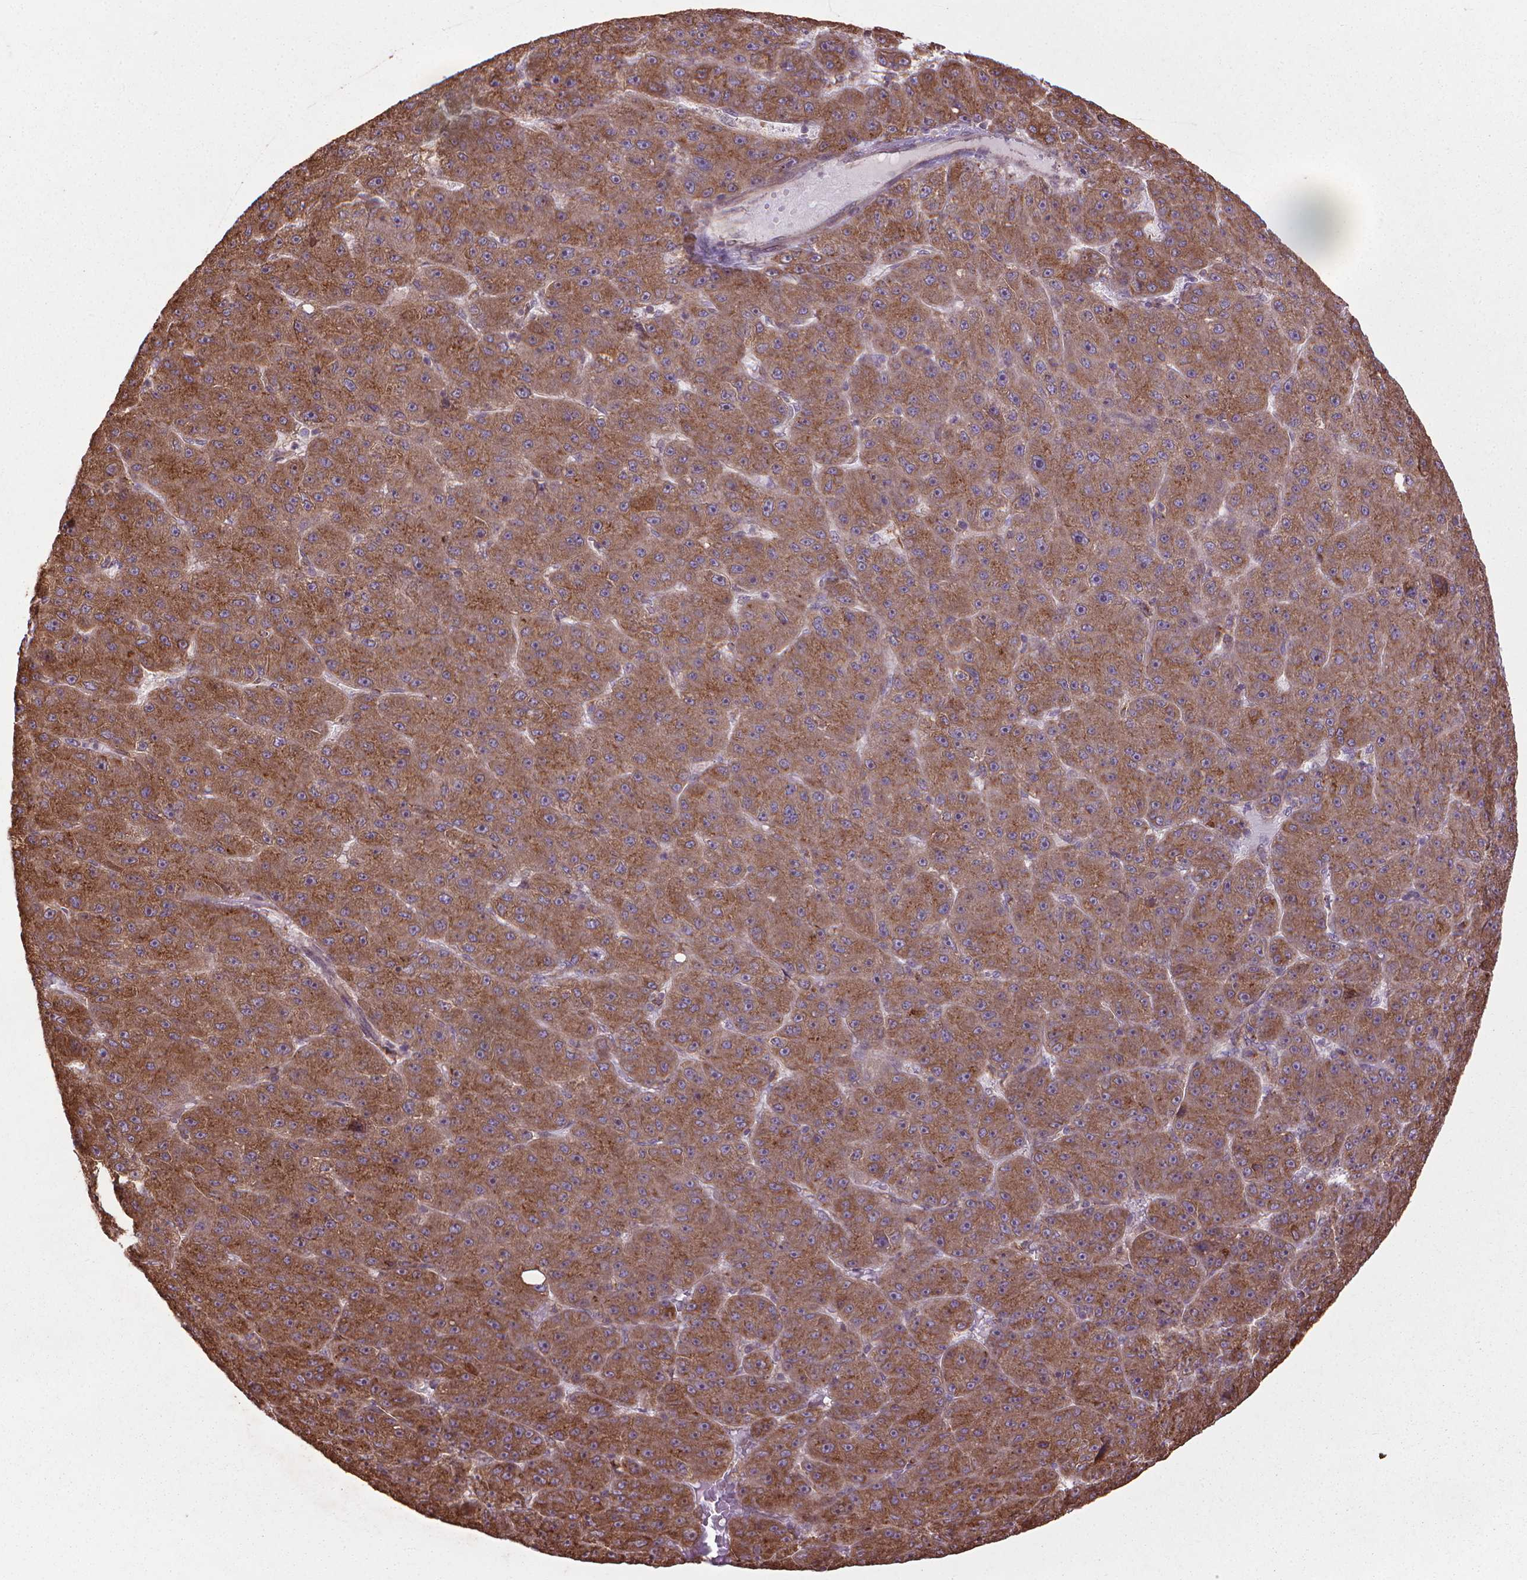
{"staining": {"intensity": "moderate", "quantity": ">75%", "location": "cytoplasmic/membranous"}, "tissue": "liver cancer", "cell_type": "Tumor cells", "image_type": "cancer", "snomed": [{"axis": "morphology", "description": "Carcinoma, Hepatocellular, NOS"}, {"axis": "topography", "description": "Liver"}], "caption": "Liver cancer stained for a protein shows moderate cytoplasmic/membranous positivity in tumor cells.", "gene": "GAS1", "patient": {"sex": "male", "age": 67}}